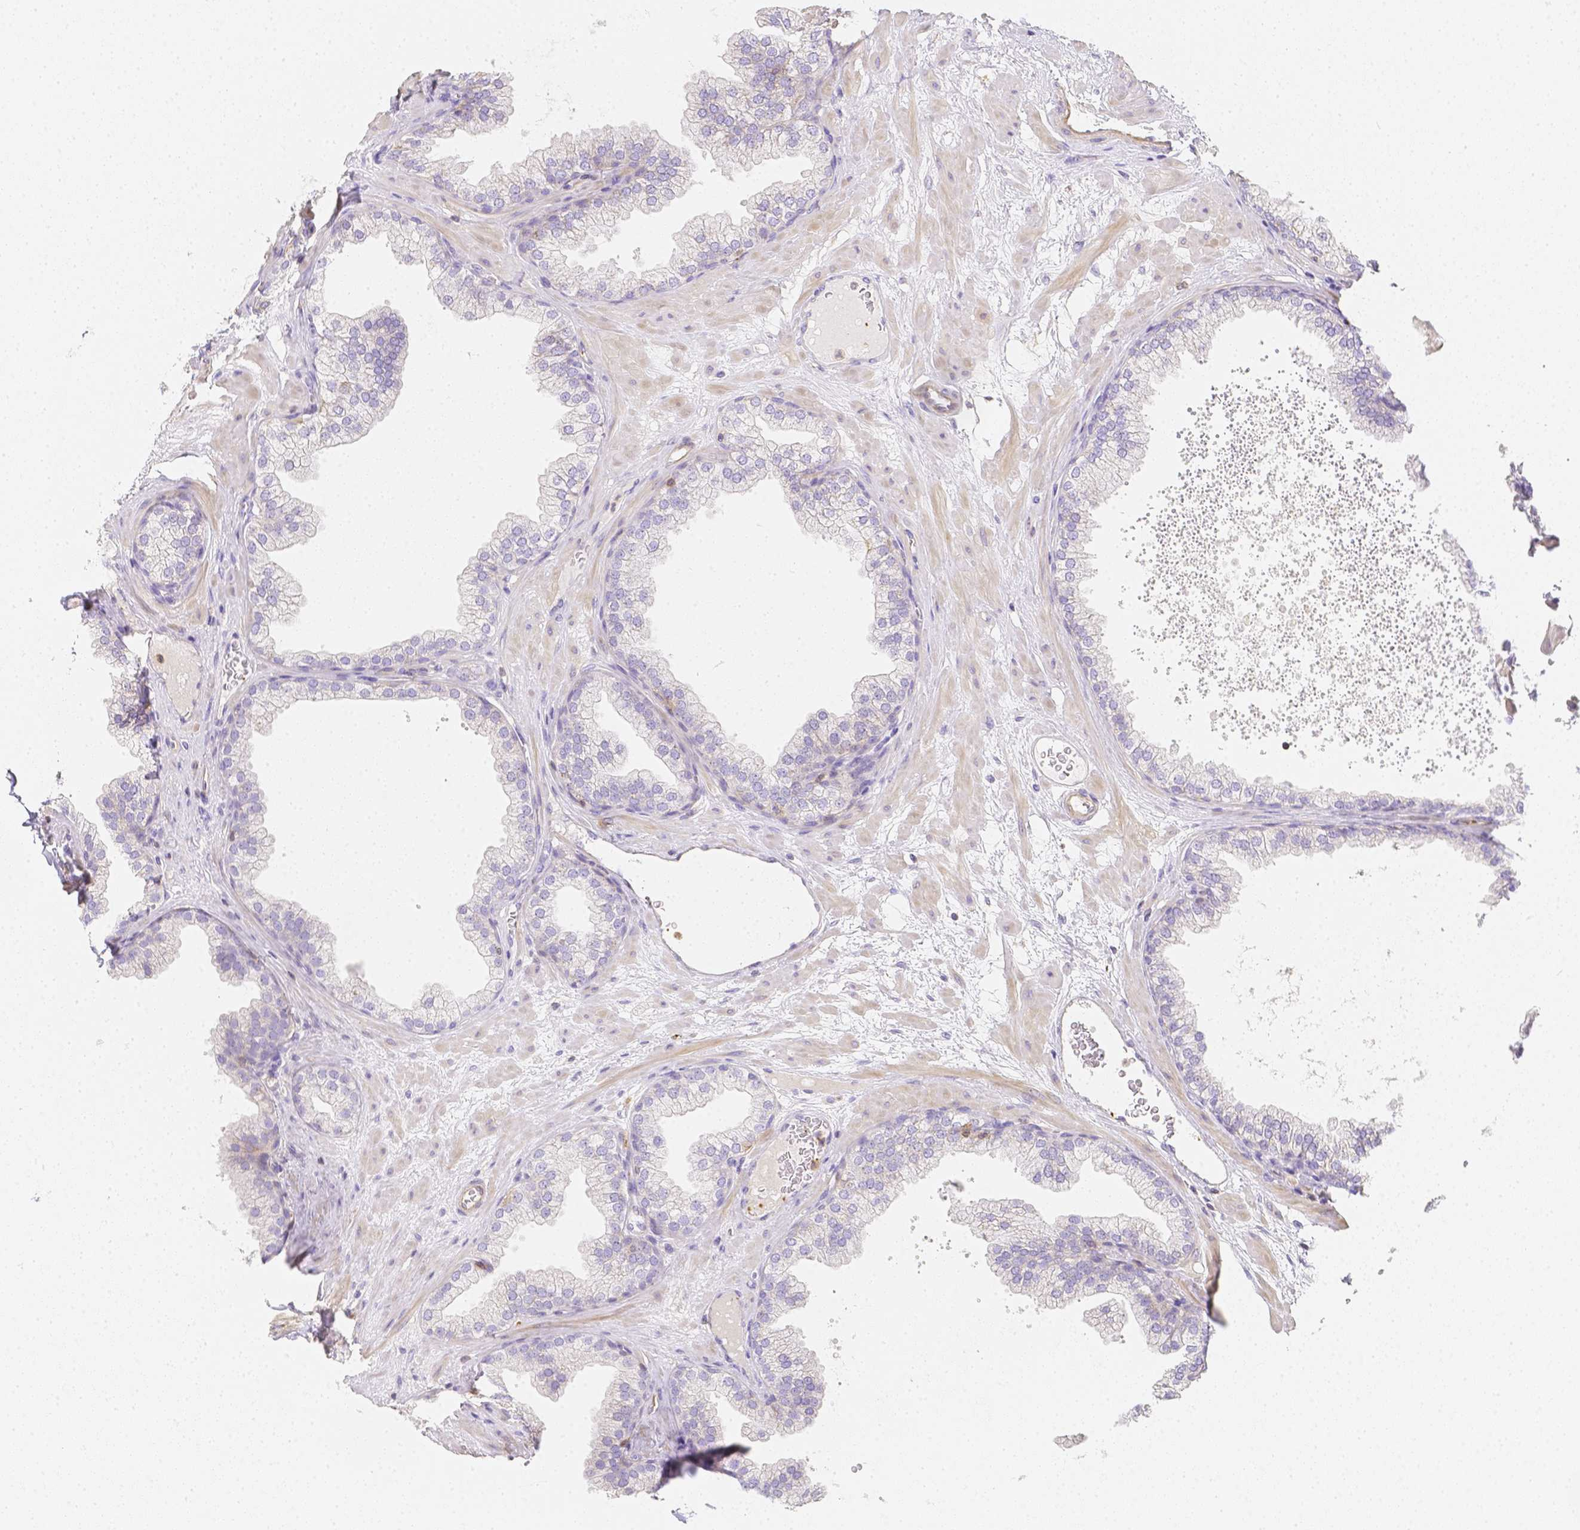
{"staining": {"intensity": "negative", "quantity": "none", "location": "none"}, "tissue": "prostate", "cell_type": "Glandular cells", "image_type": "normal", "snomed": [{"axis": "morphology", "description": "Normal tissue, NOS"}, {"axis": "topography", "description": "Prostate"}], "caption": "Protein analysis of normal prostate exhibits no significant positivity in glandular cells.", "gene": "ASAH2B", "patient": {"sex": "male", "age": 37}}